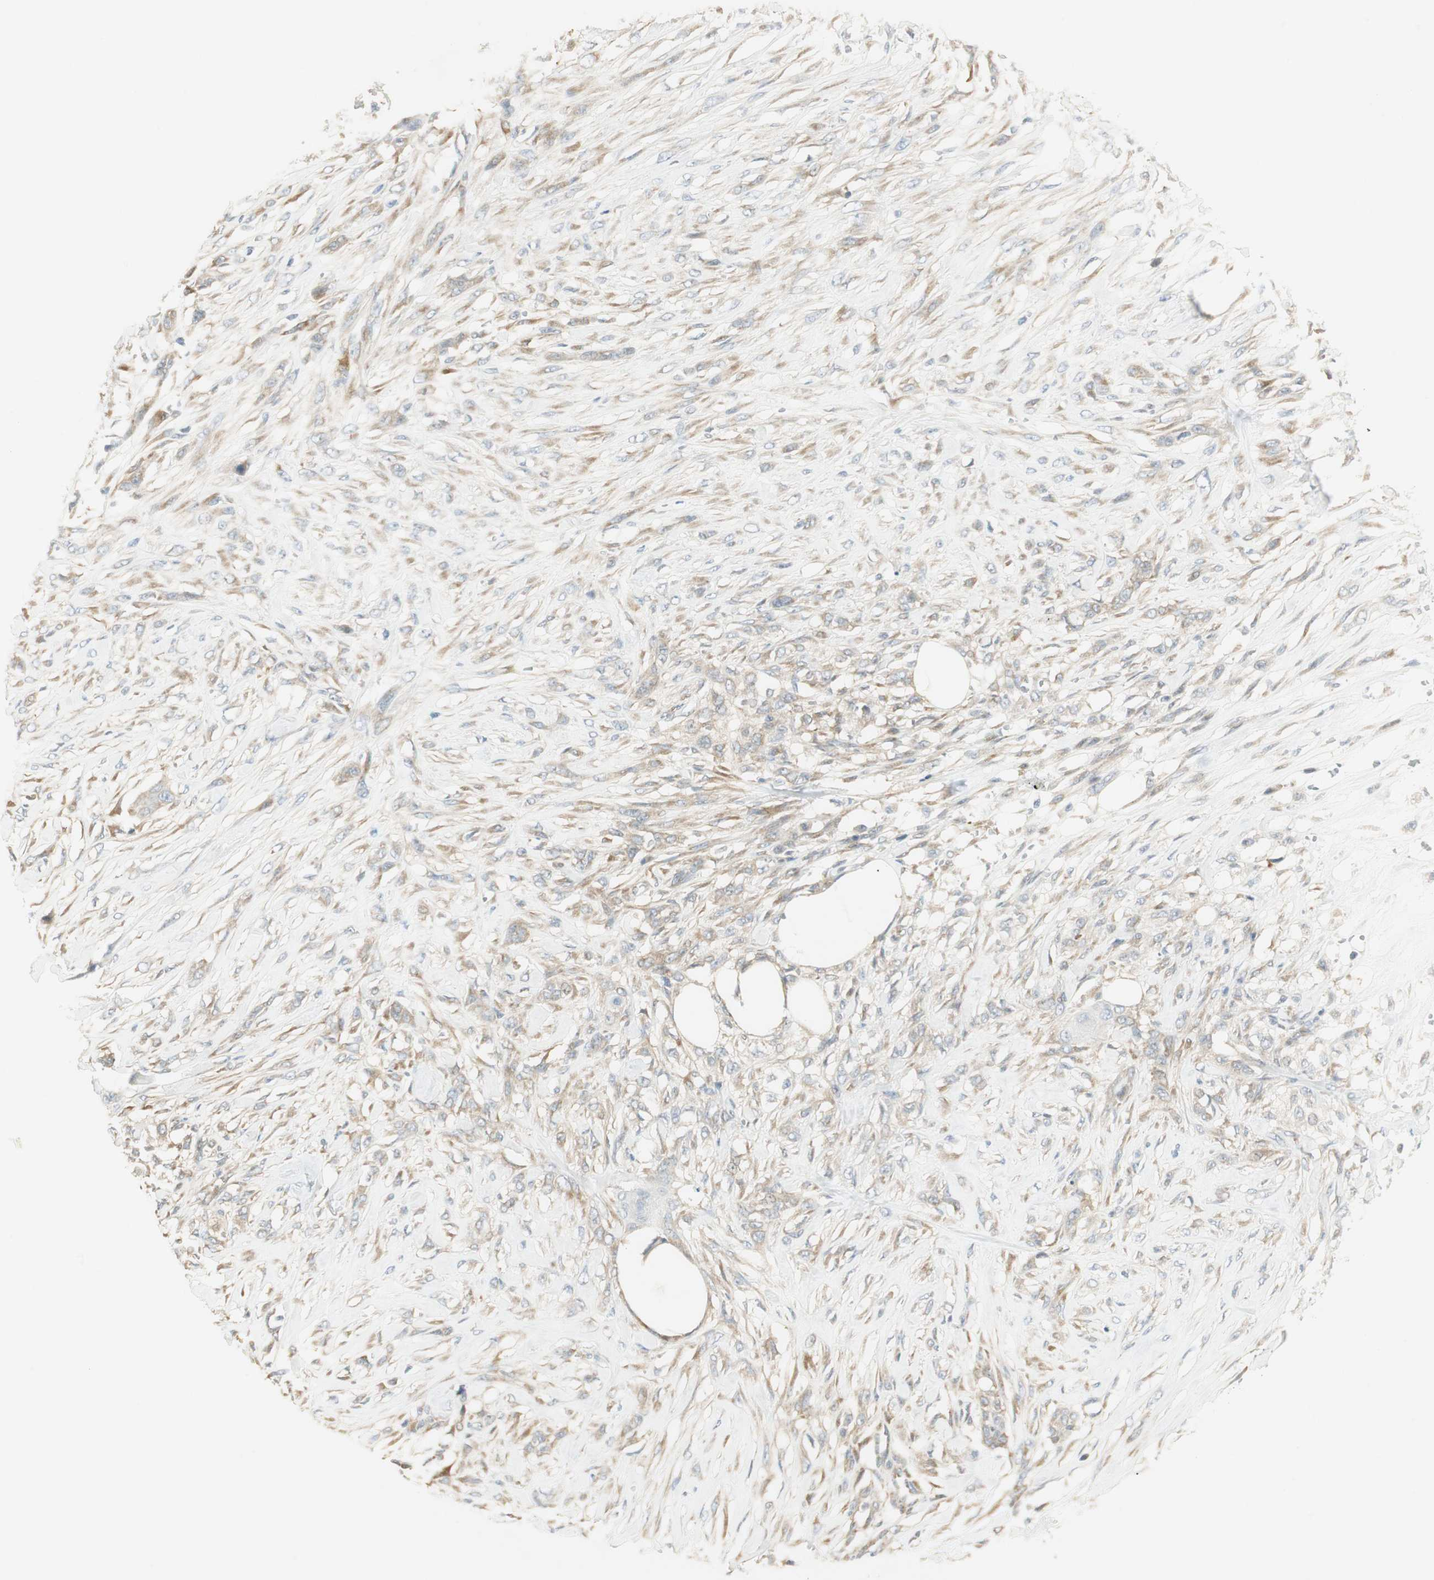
{"staining": {"intensity": "weak", "quantity": "<25%", "location": "cytoplasmic/membranous"}, "tissue": "skin cancer", "cell_type": "Tumor cells", "image_type": "cancer", "snomed": [{"axis": "morphology", "description": "Squamous cell carcinoma, NOS"}, {"axis": "topography", "description": "Skin"}], "caption": "Immunohistochemical staining of human squamous cell carcinoma (skin) displays no significant positivity in tumor cells.", "gene": "STON1-GTF2A1L", "patient": {"sex": "female", "age": 59}}